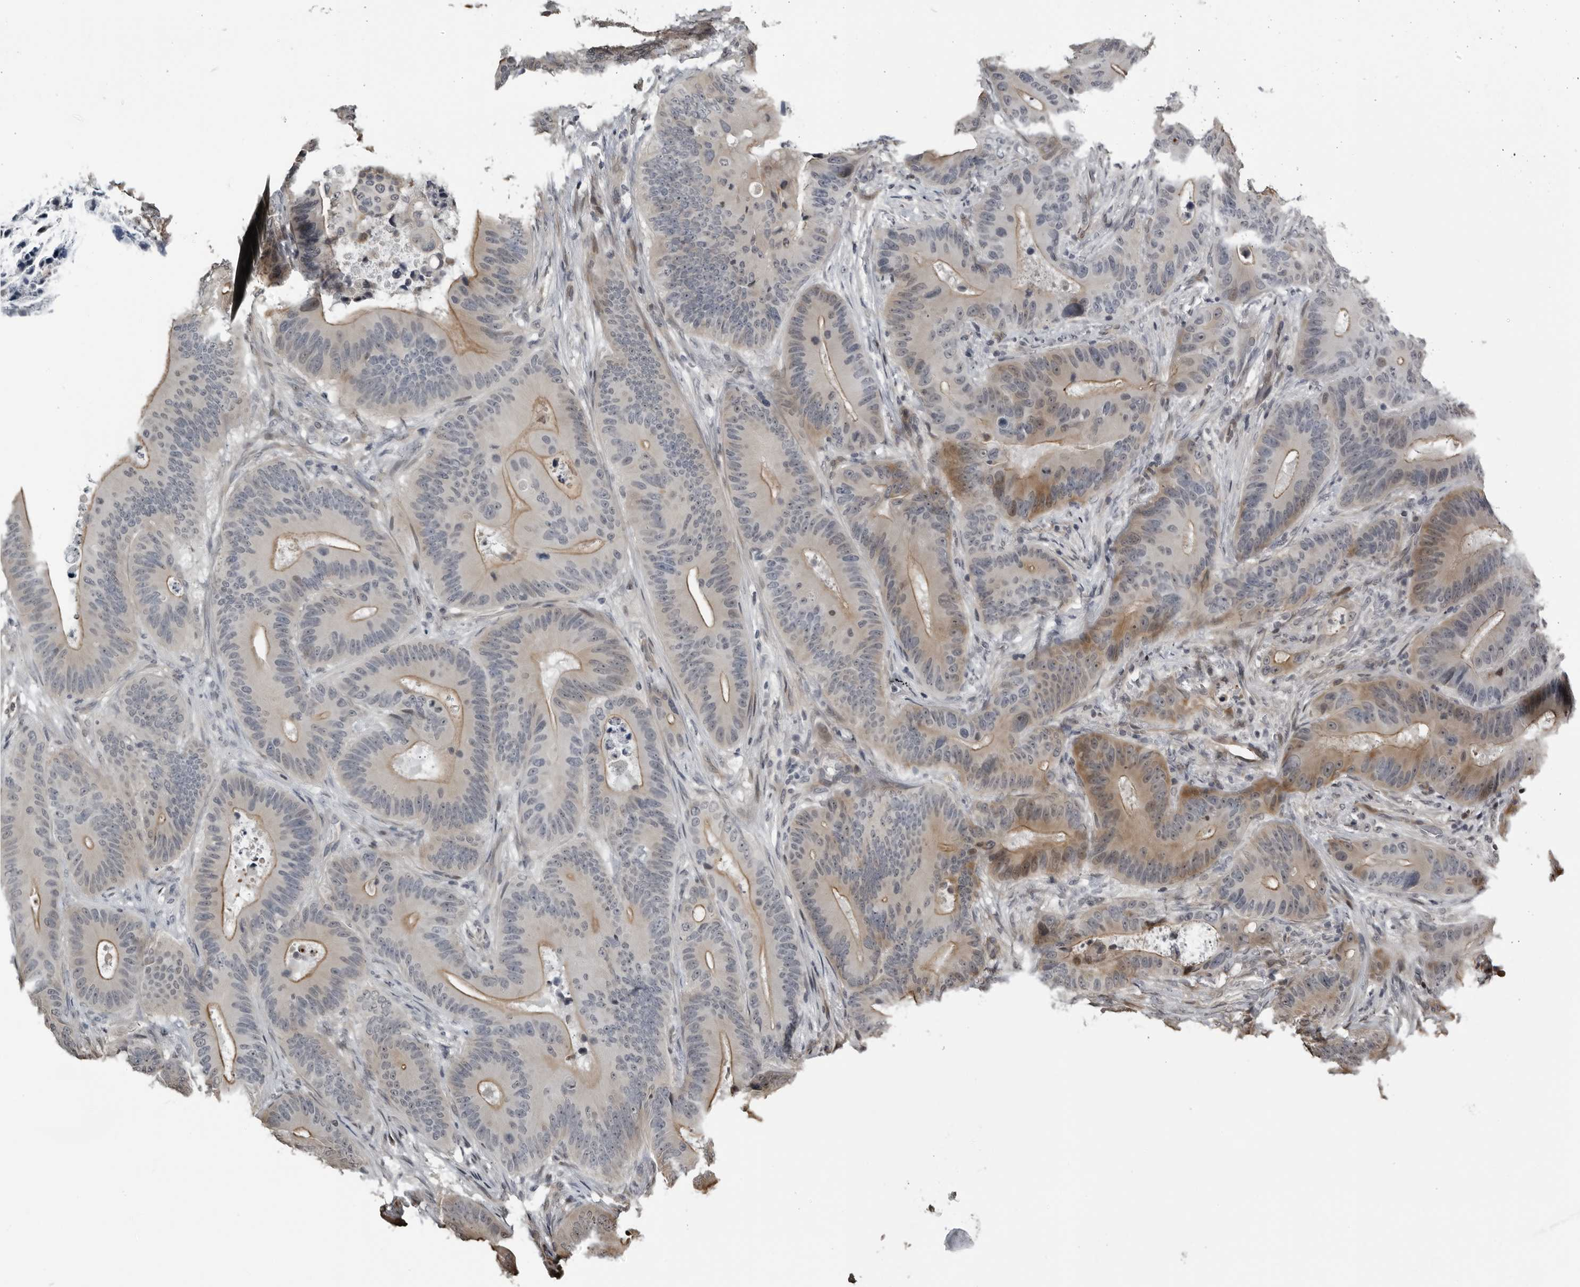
{"staining": {"intensity": "moderate", "quantity": "25%-75%", "location": "cytoplasmic/membranous"}, "tissue": "colorectal cancer", "cell_type": "Tumor cells", "image_type": "cancer", "snomed": [{"axis": "morphology", "description": "Adenocarcinoma, NOS"}, {"axis": "topography", "description": "Colon"}], "caption": "Immunohistochemistry (IHC) of adenocarcinoma (colorectal) shows medium levels of moderate cytoplasmic/membranous positivity in approximately 25%-75% of tumor cells. (DAB = brown stain, brightfield microscopy at high magnification).", "gene": "PRRX2", "patient": {"sex": "male", "age": 83}}